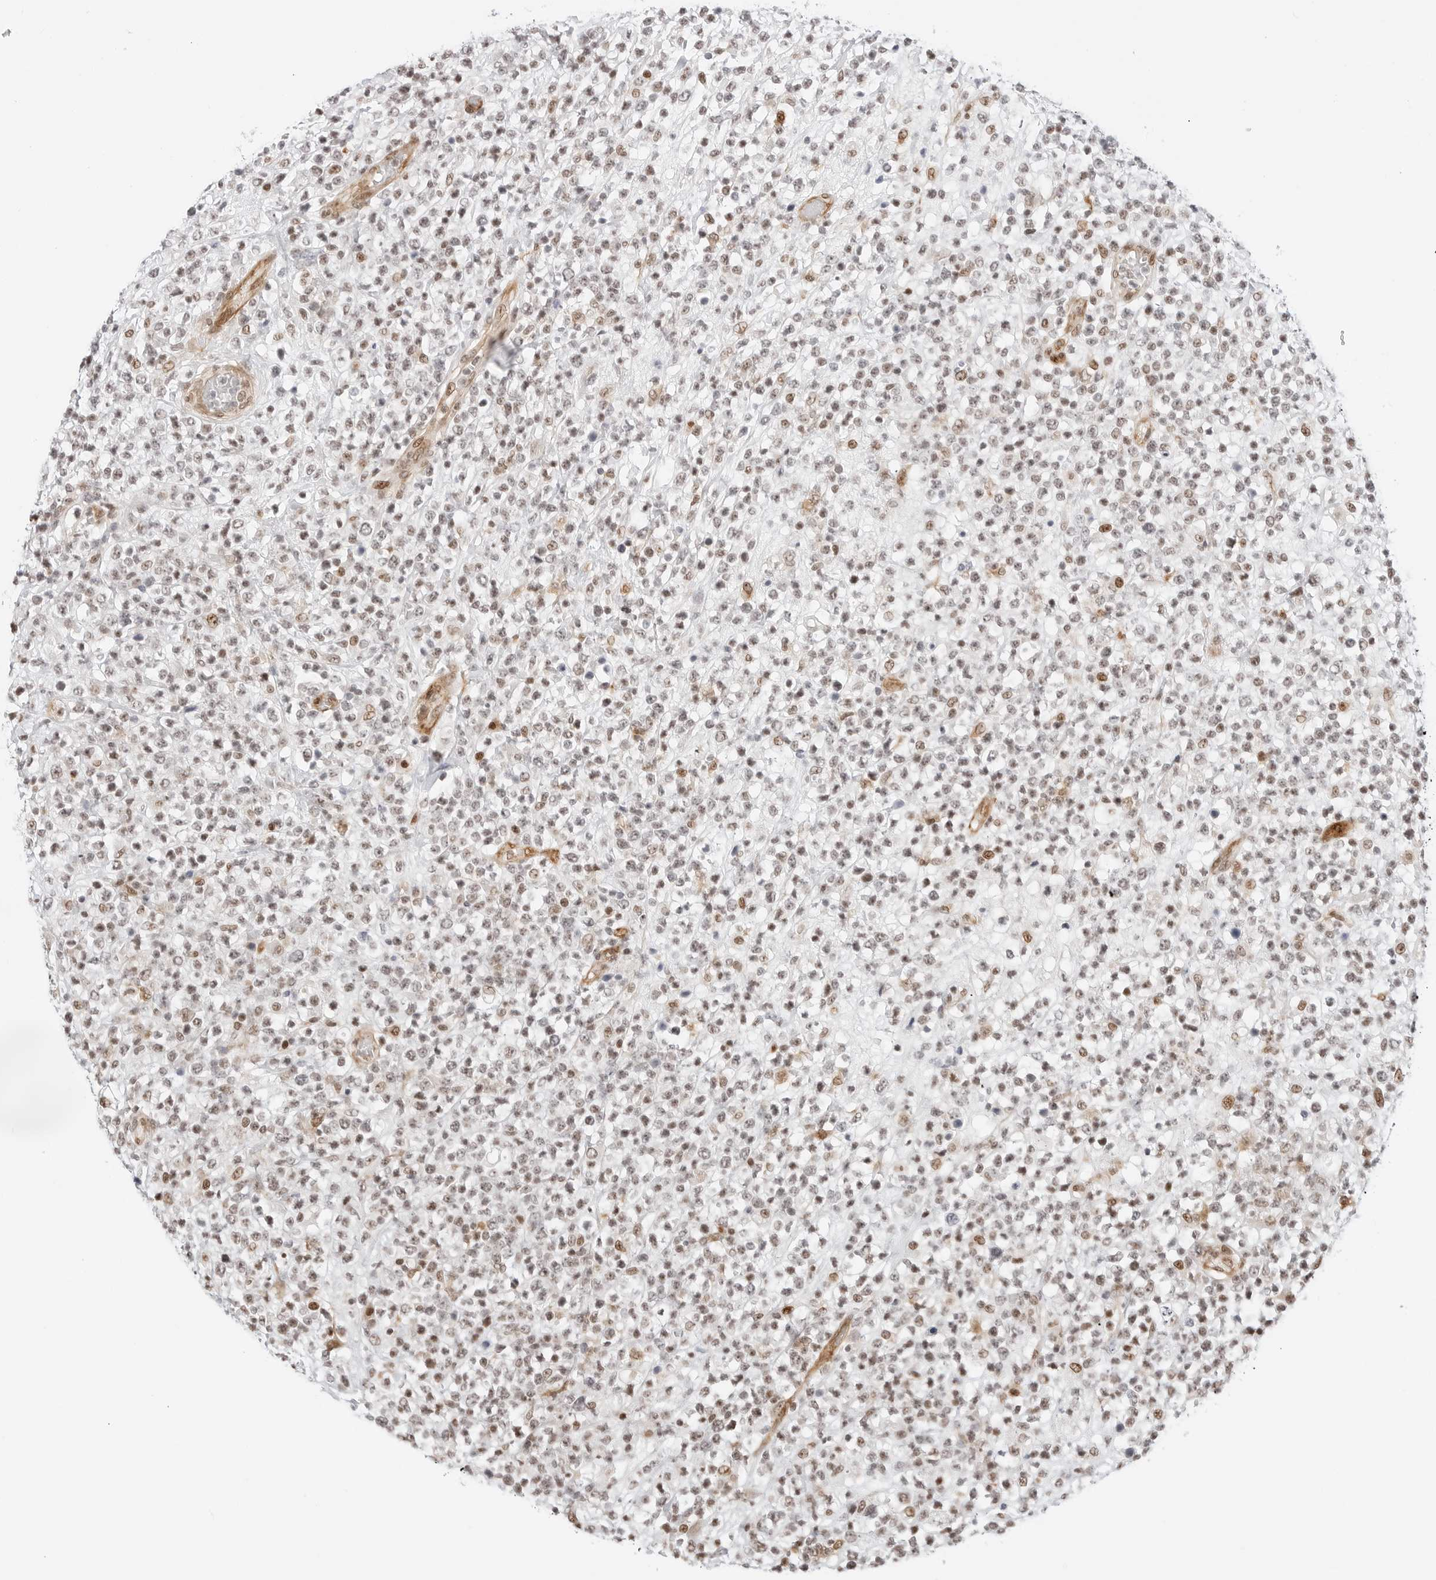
{"staining": {"intensity": "weak", "quantity": "25%-75%", "location": "nuclear"}, "tissue": "lymphoma", "cell_type": "Tumor cells", "image_type": "cancer", "snomed": [{"axis": "morphology", "description": "Malignant lymphoma, non-Hodgkin's type, High grade"}, {"axis": "topography", "description": "Colon"}], "caption": "Protein expression by immunohistochemistry (IHC) reveals weak nuclear staining in approximately 25%-75% of tumor cells in high-grade malignant lymphoma, non-Hodgkin's type.", "gene": "ZNF613", "patient": {"sex": "female", "age": 53}}